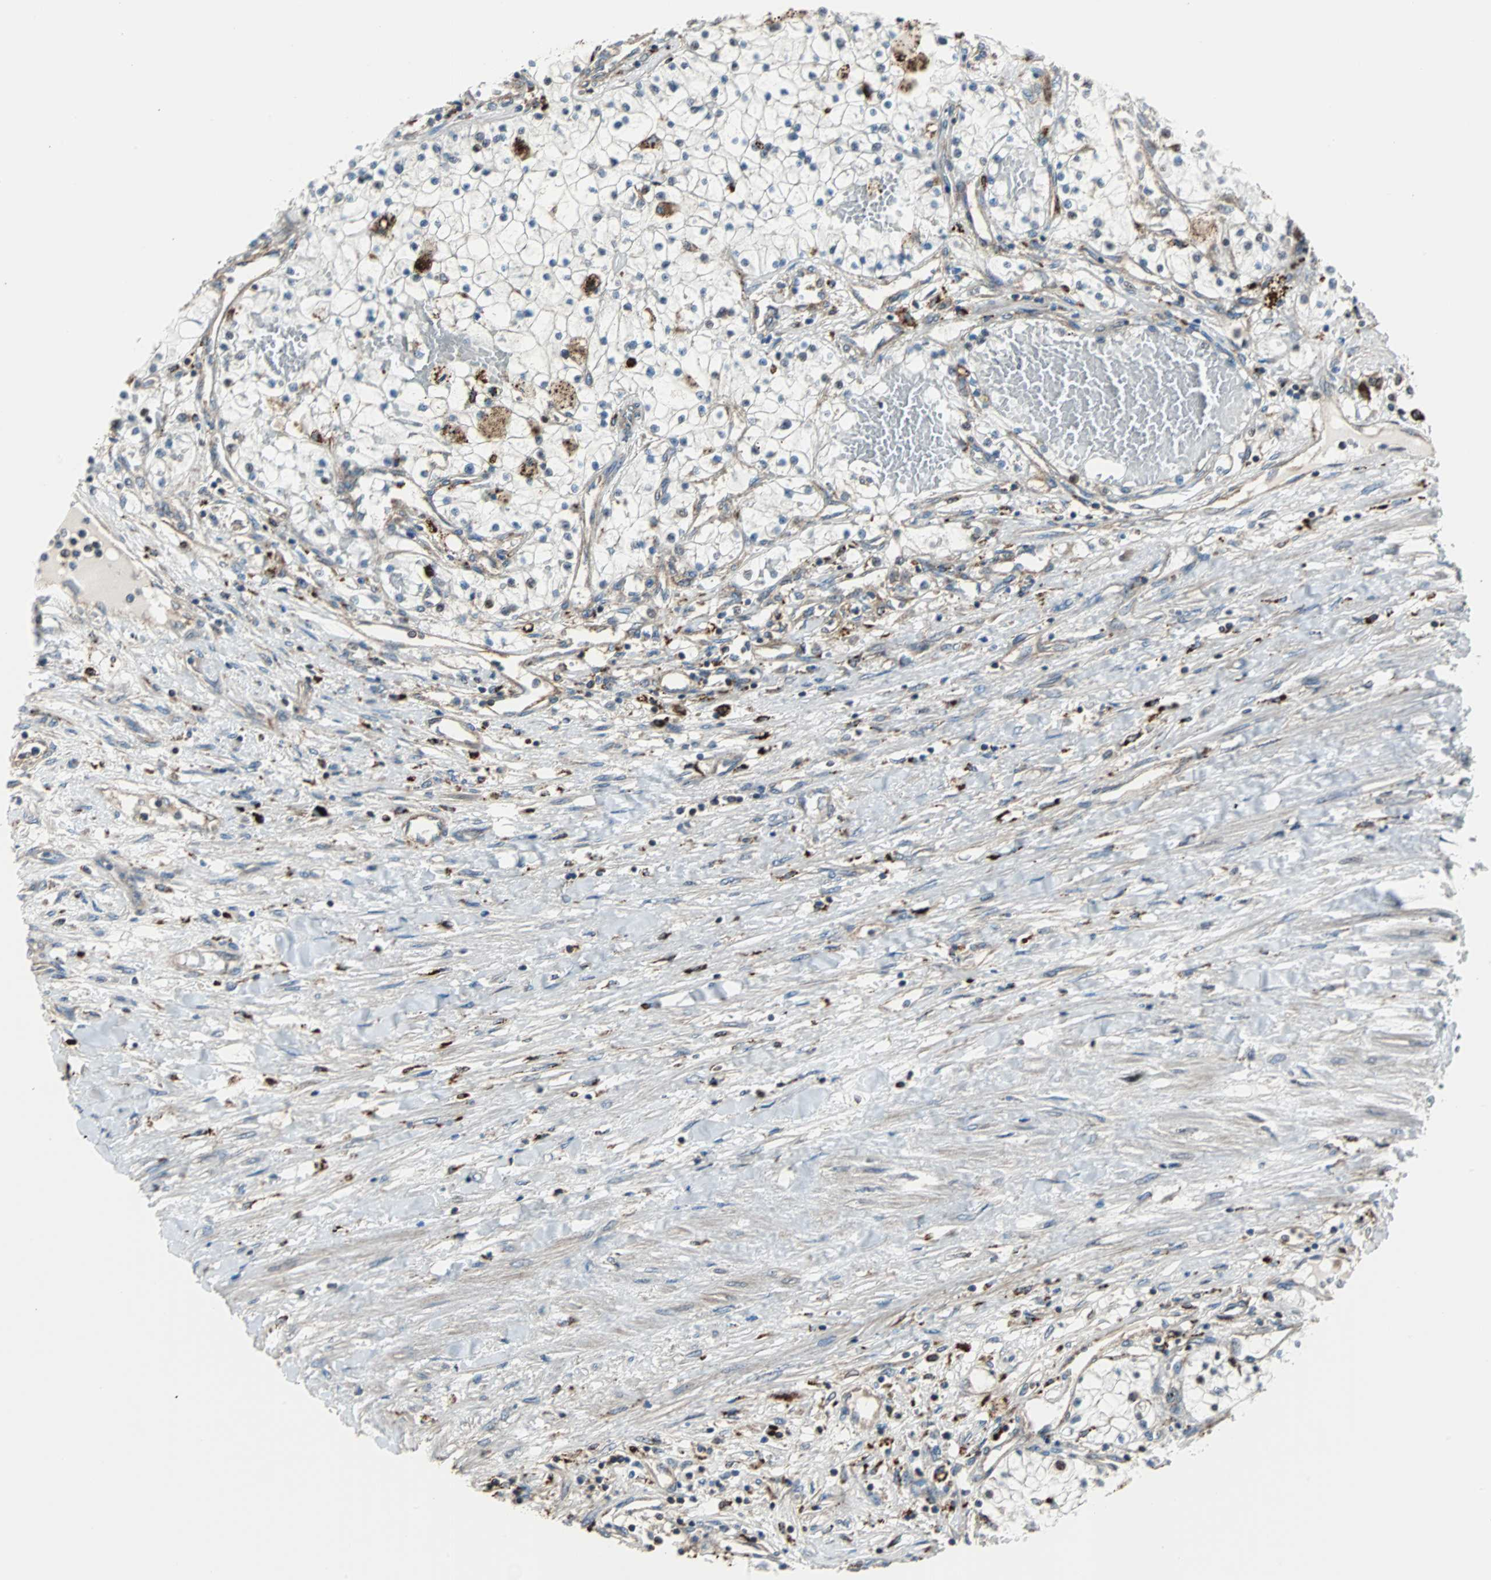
{"staining": {"intensity": "negative", "quantity": "none", "location": "none"}, "tissue": "renal cancer", "cell_type": "Tumor cells", "image_type": "cancer", "snomed": [{"axis": "morphology", "description": "Adenocarcinoma, NOS"}, {"axis": "topography", "description": "Kidney"}], "caption": "DAB (3,3'-diaminobenzidine) immunohistochemical staining of human renal cancer displays no significant positivity in tumor cells.", "gene": "RELA", "patient": {"sex": "male", "age": 68}}